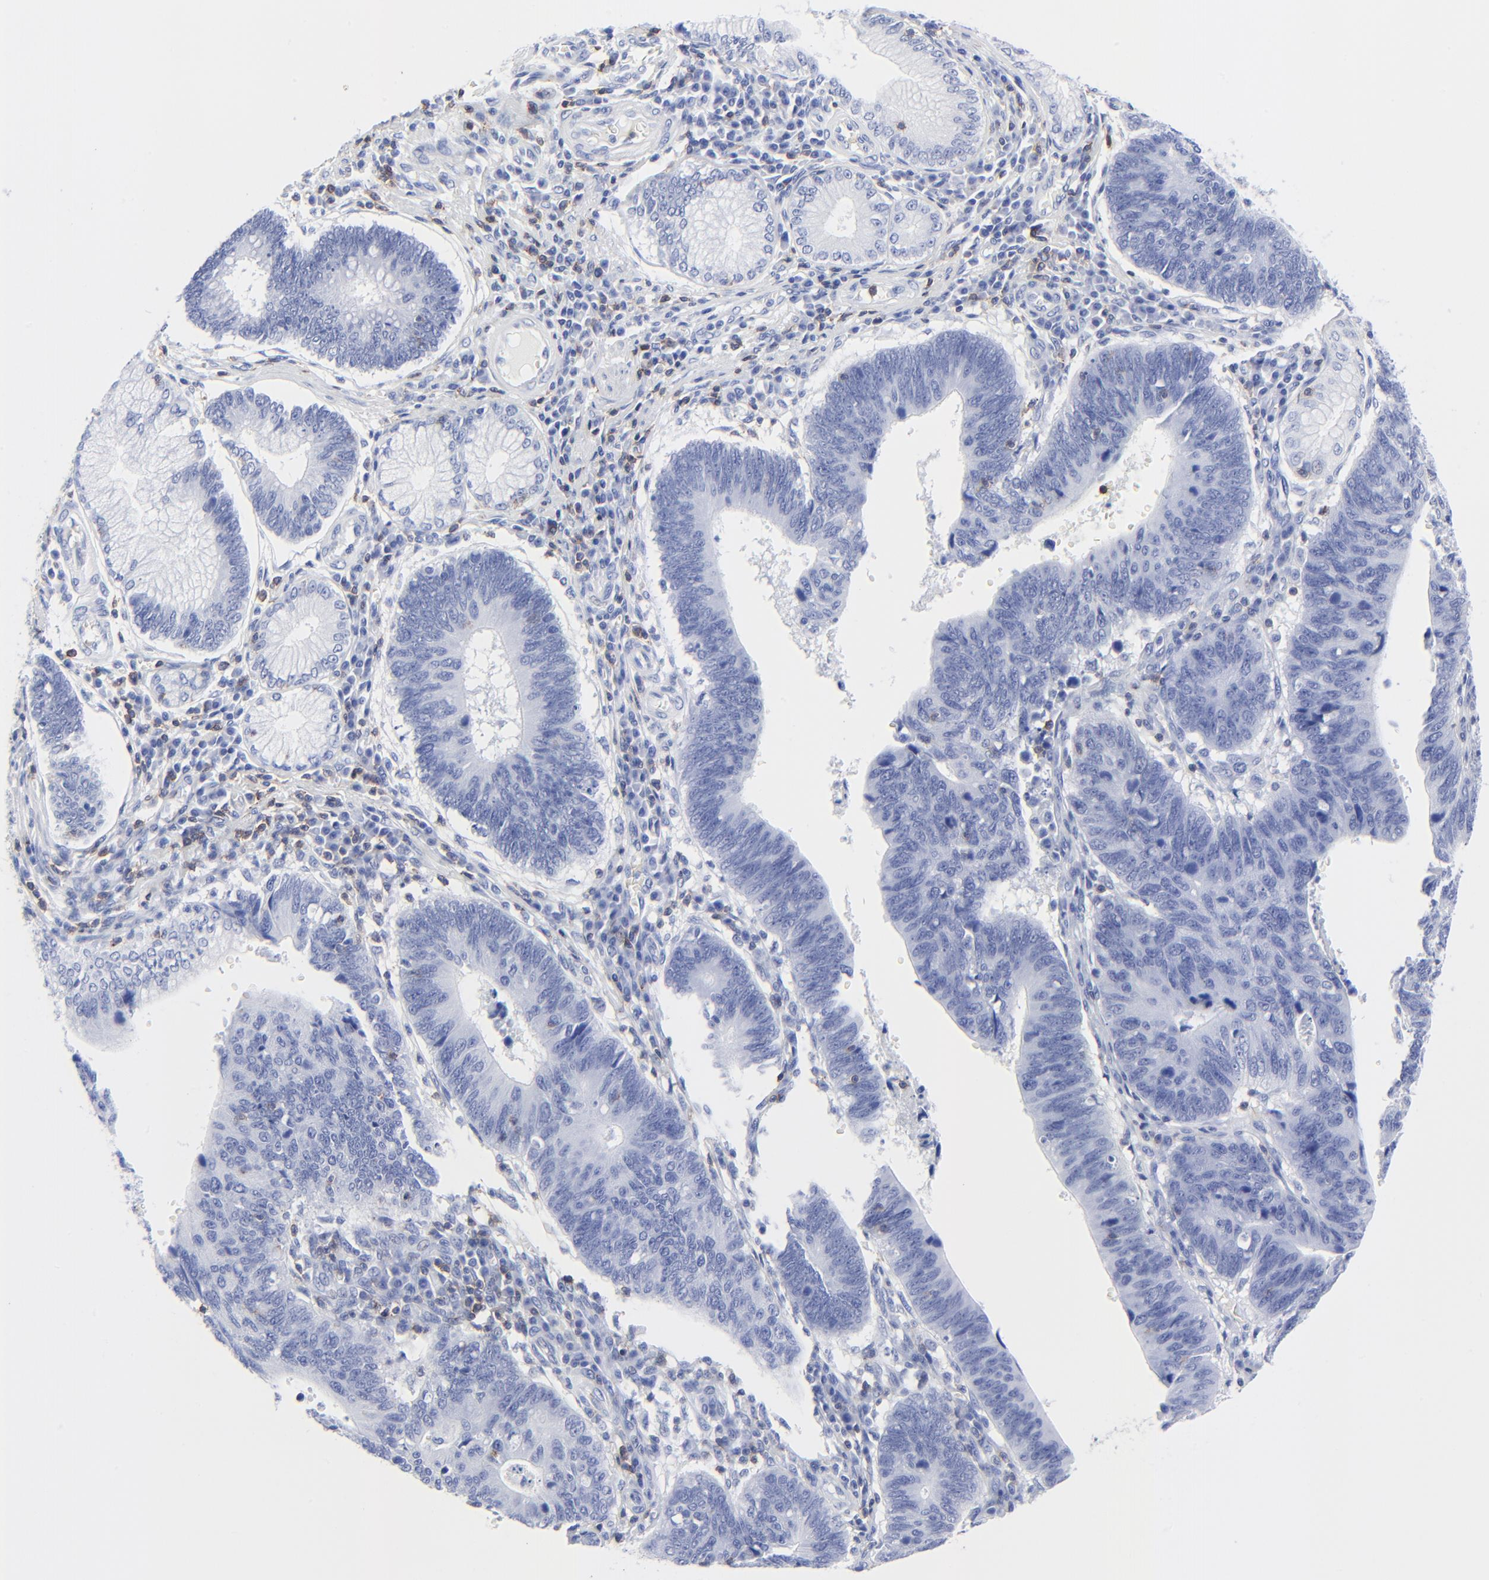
{"staining": {"intensity": "negative", "quantity": "none", "location": "none"}, "tissue": "stomach cancer", "cell_type": "Tumor cells", "image_type": "cancer", "snomed": [{"axis": "morphology", "description": "Adenocarcinoma, NOS"}, {"axis": "topography", "description": "Stomach"}], "caption": "The immunohistochemistry micrograph has no significant staining in tumor cells of stomach adenocarcinoma tissue.", "gene": "LCK", "patient": {"sex": "male", "age": 59}}